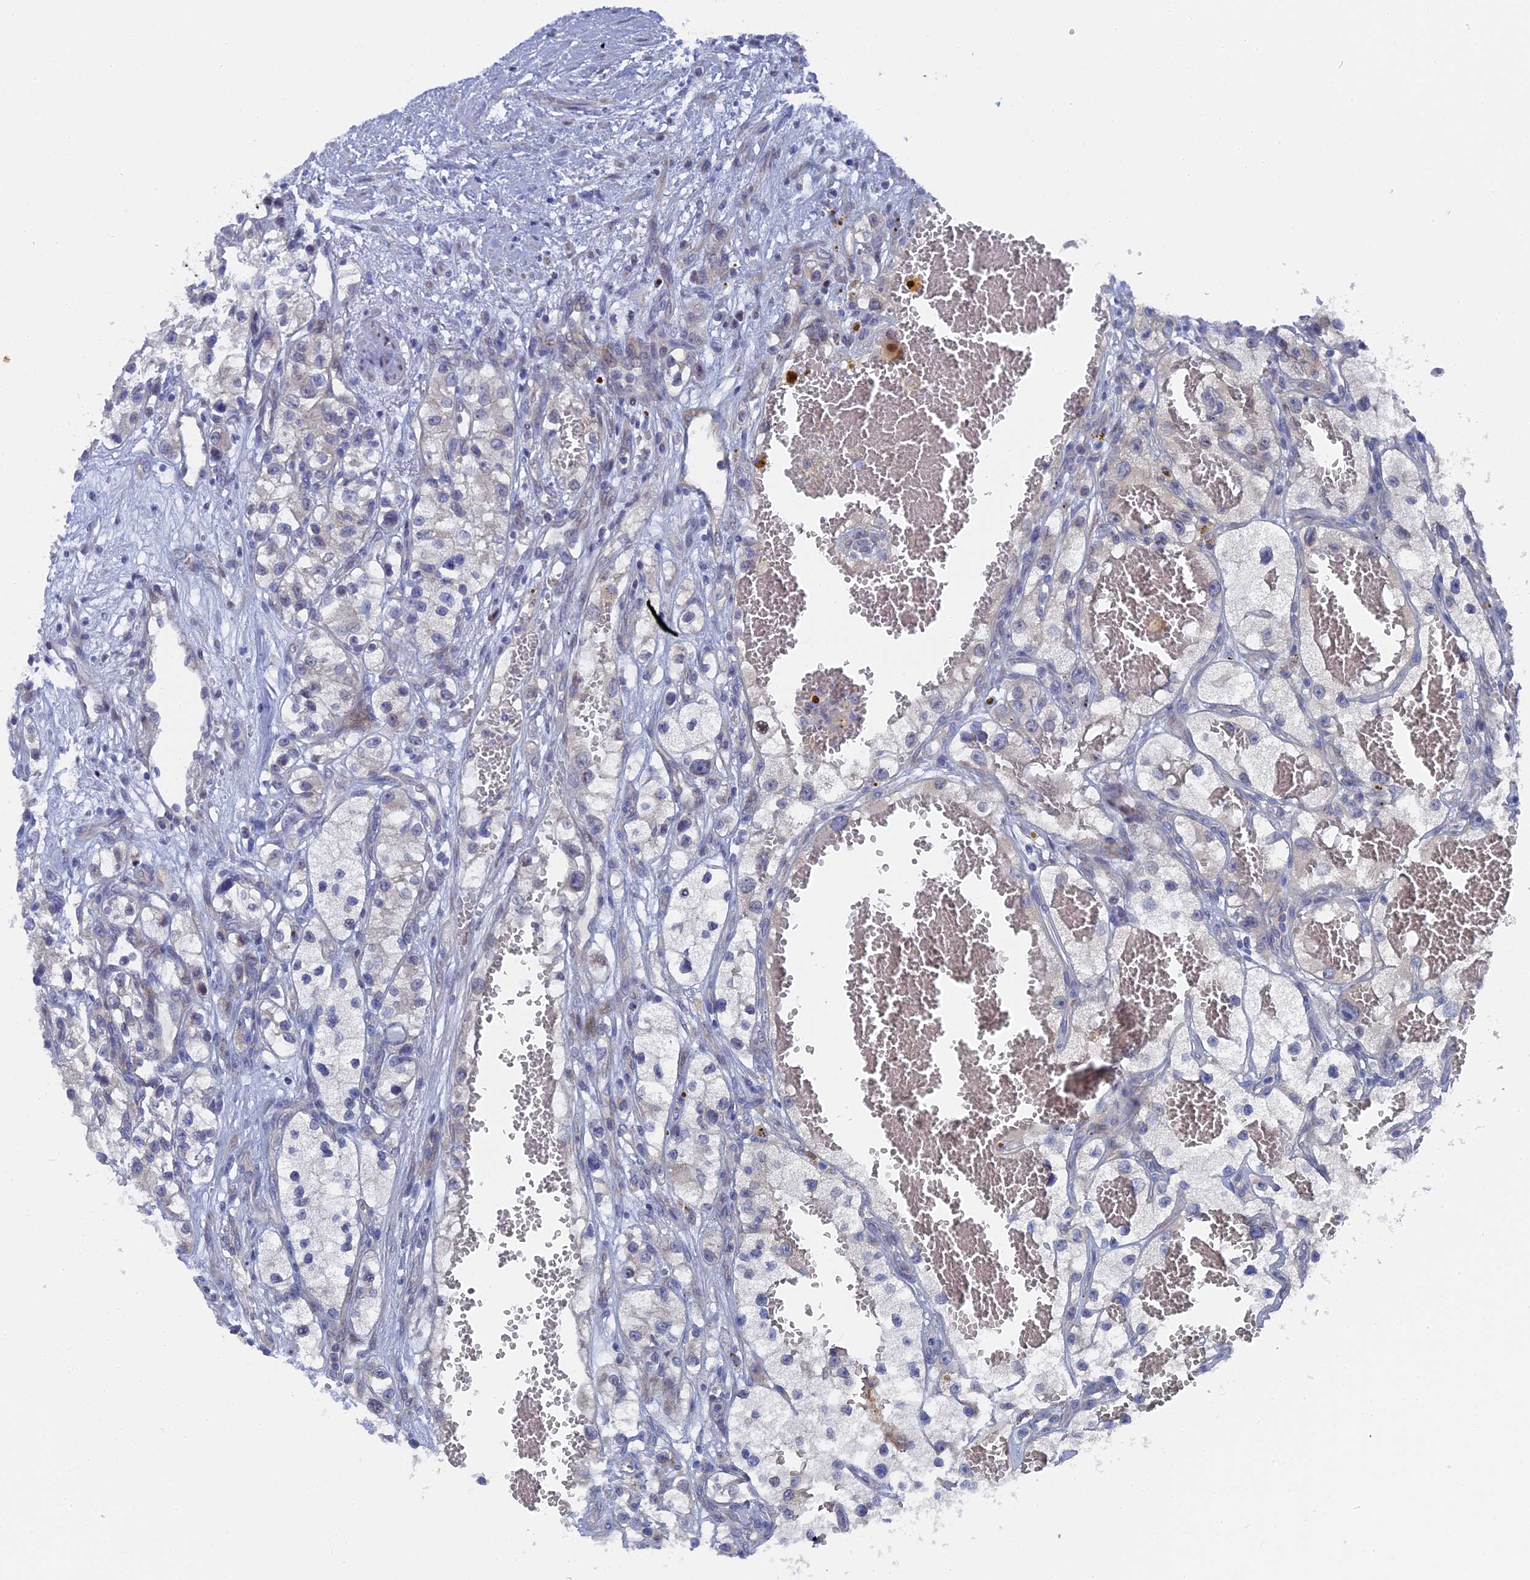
{"staining": {"intensity": "negative", "quantity": "none", "location": "none"}, "tissue": "renal cancer", "cell_type": "Tumor cells", "image_type": "cancer", "snomed": [{"axis": "morphology", "description": "Adenocarcinoma, NOS"}, {"axis": "topography", "description": "Kidney"}], "caption": "Immunohistochemistry (IHC) image of renal cancer stained for a protein (brown), which exhibits no expression in tumor cells. (Brightfield microscopy of DAB IHC at high magnification).", "gene": "TMEM161A", "patient": {"sex": "female", "age": 57}}